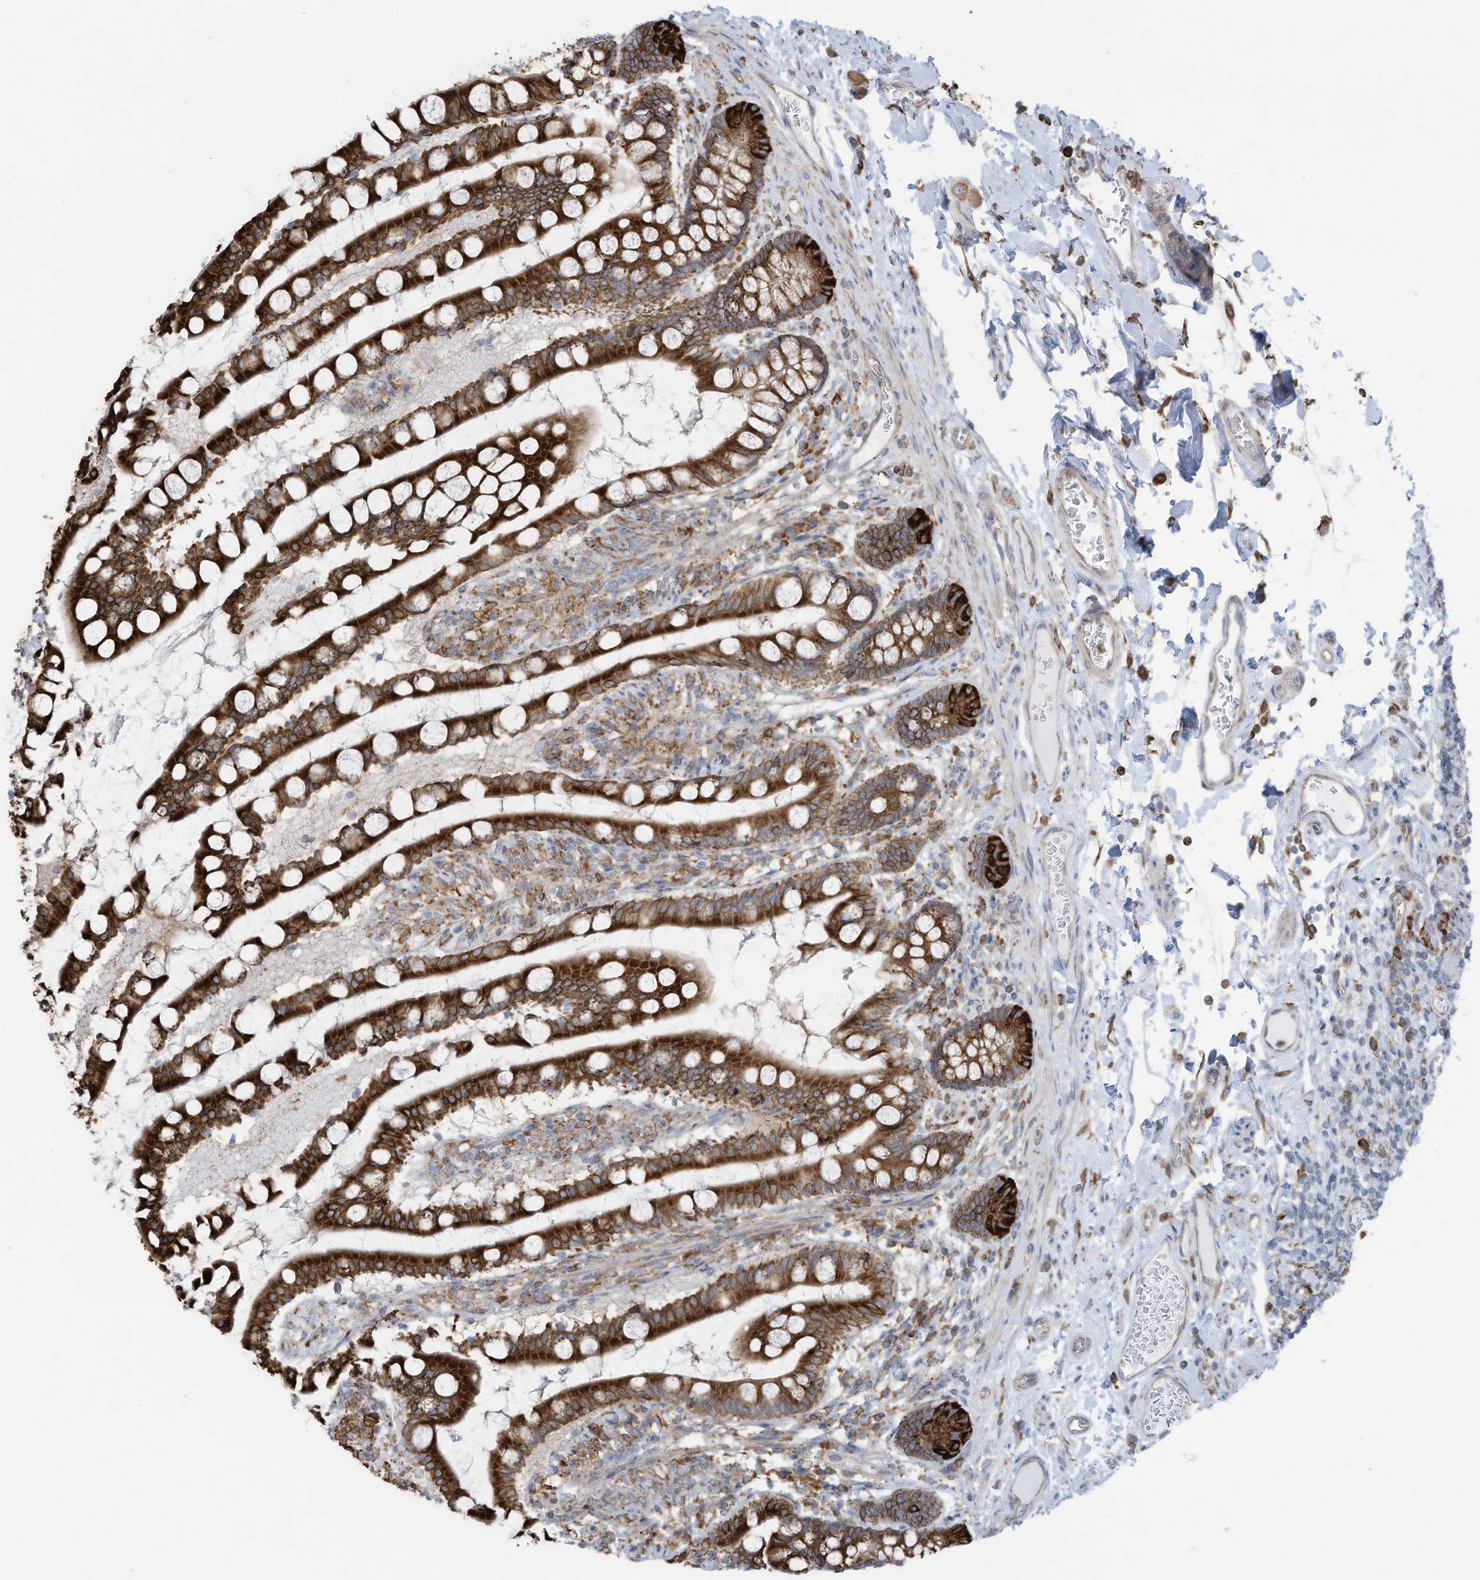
{"staining": {"intensity": "strong", "quantity": ">75%", "location": "cytoplasmic/membranous"}, "tissue": "small intestine", "cell_type": "Glandular cells", "image_type": "normal", "snomed": [{"axis": "morphology", "description": "Normal tissue, NOS"}, {"axis": "topography", "description": "Small intestine"}], "caption": "Immunohistochemical staining of benign human small intestine displays high levels of strong cytoplasmic/membranous staining in approximately >75% of glandular cells.", "gene": "ZNF354C", "patient": {"sex": "male", "age": 52}}